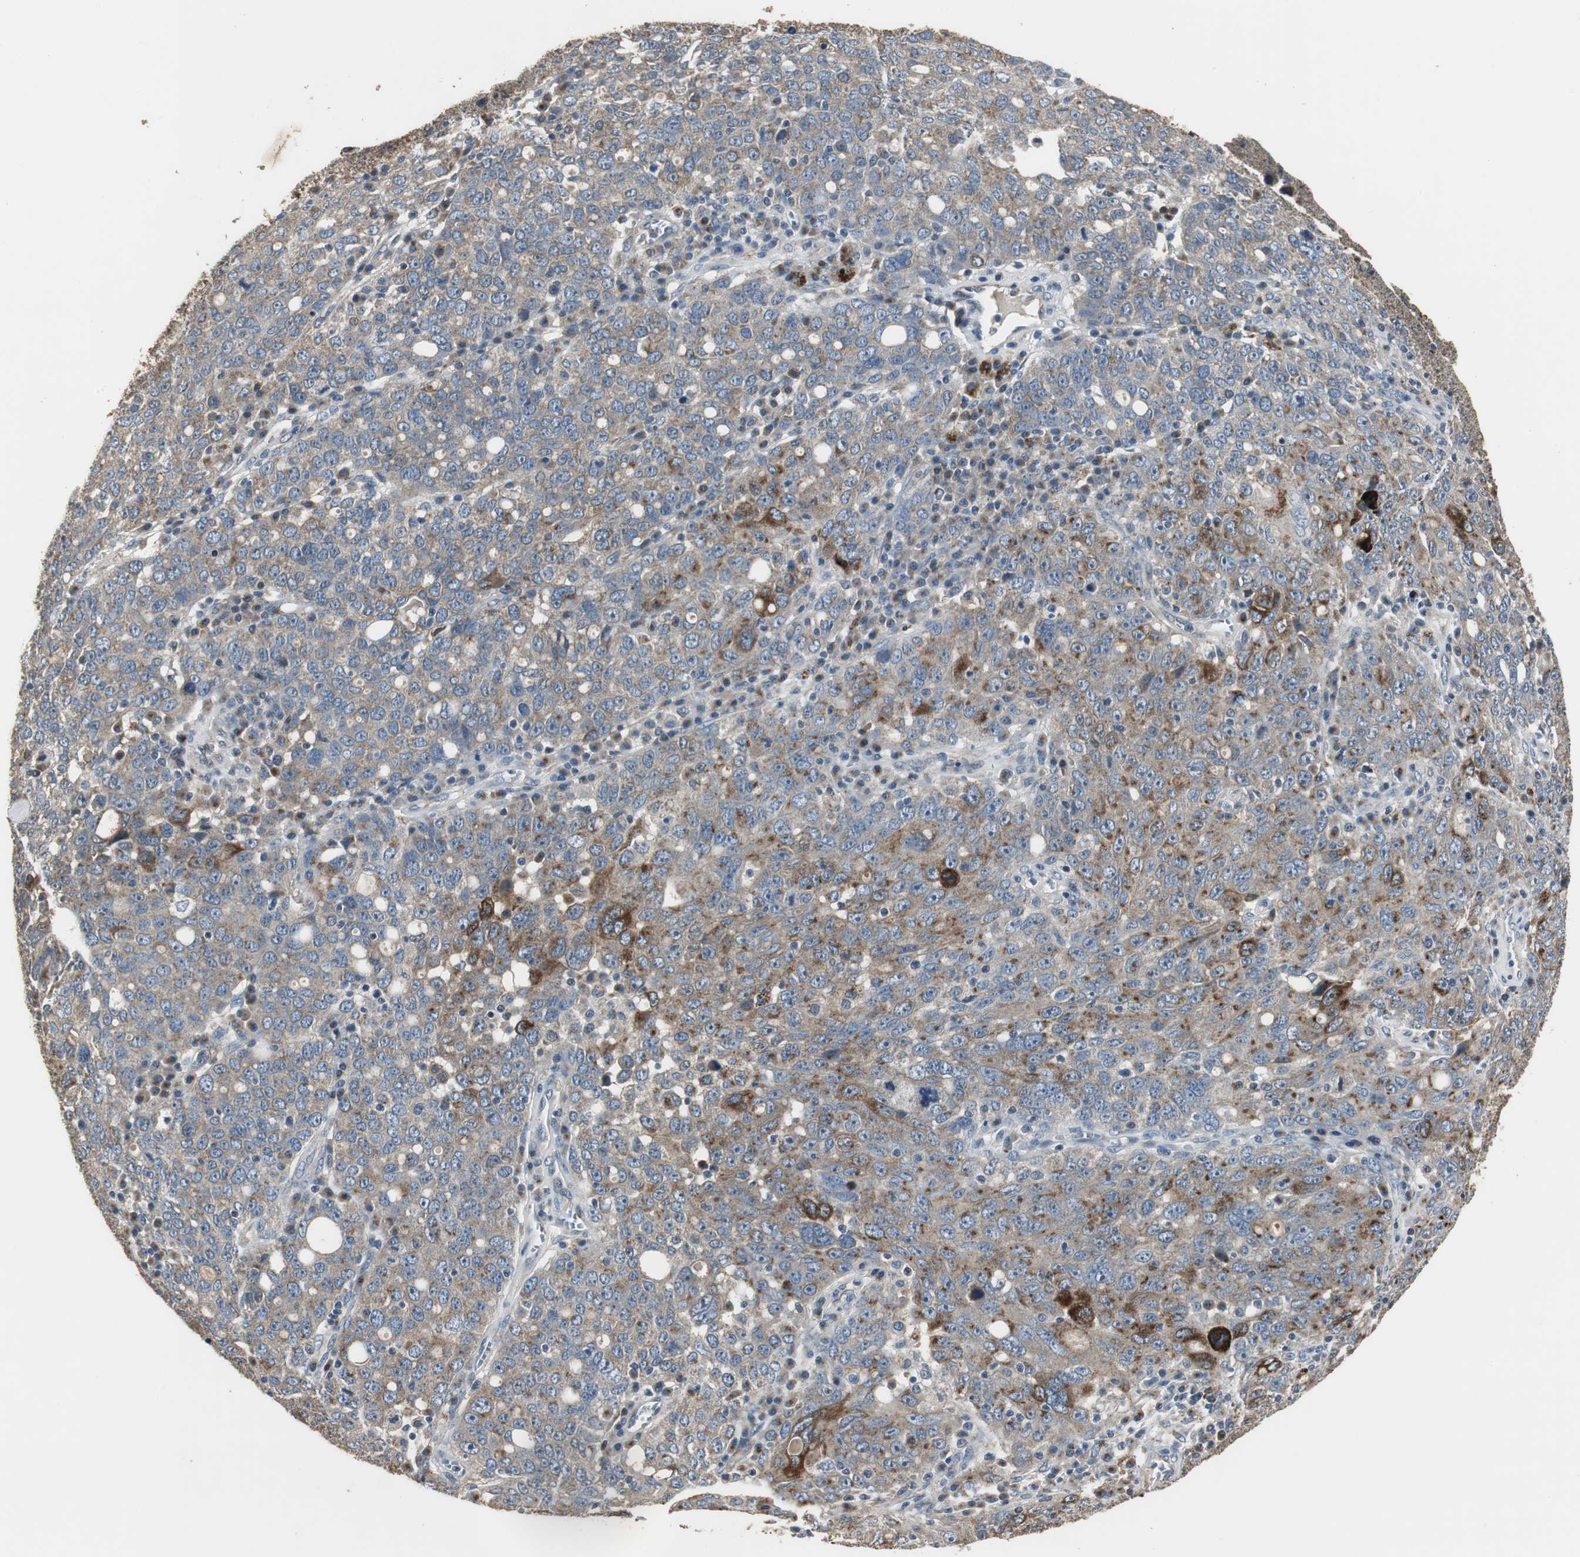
{"staining": {"intensity": "moderate", "quantity": "25%-75%", "location": "cytoplasmic/membranous"}, "tissue": "ovarian cancer", "cell_type": "Tumor cells", "image_type": "cancer", "snomed": [{"axis": "morphology", "description": "Carcinoma, endometroid"}, {"axis": "topography", "description": "Ovary"}], "caption": "Tumor cells demonstrate medium levels of moderate cytoplasmic/membranous expression in approximately 25%-75% of cells in human ovarian endometroid carcinoma.", "gene": "JTB", "patient": {"sex": "female", "age": 62}}